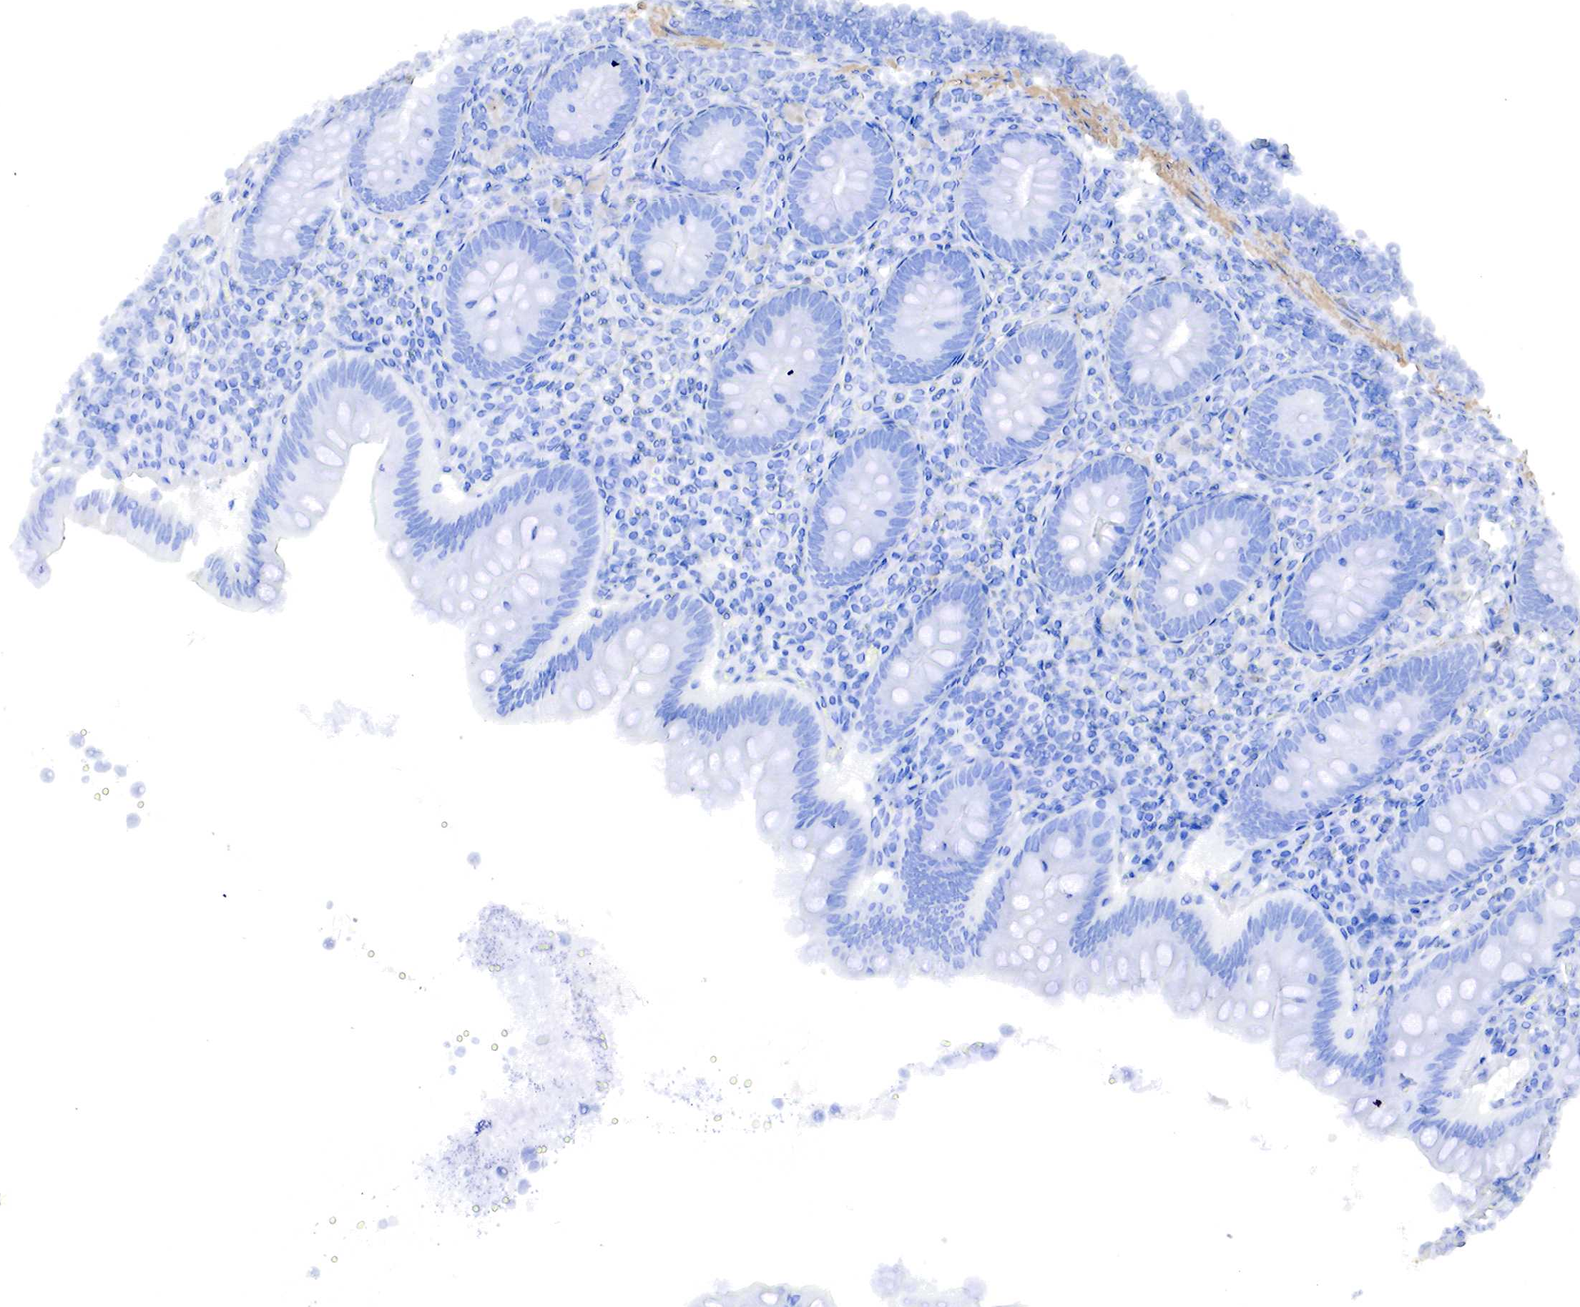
{"staining": {"intensity": "negative", "quantity": "none", "location": "none"}, "tissue": "appendix", "cell_type": "Glandular cells", "image_type": "normal", "snomed": [{"axis": "morphology", "description": "Normal tissue, NOS"}, {"axis": "topography", "description": "Appendix"}], "caption": "IHC of unremarkable appendix exhibits no positivity in glandular cells.", "gene": "TPM1", "patient": {"sex": "female", "age": 34}}